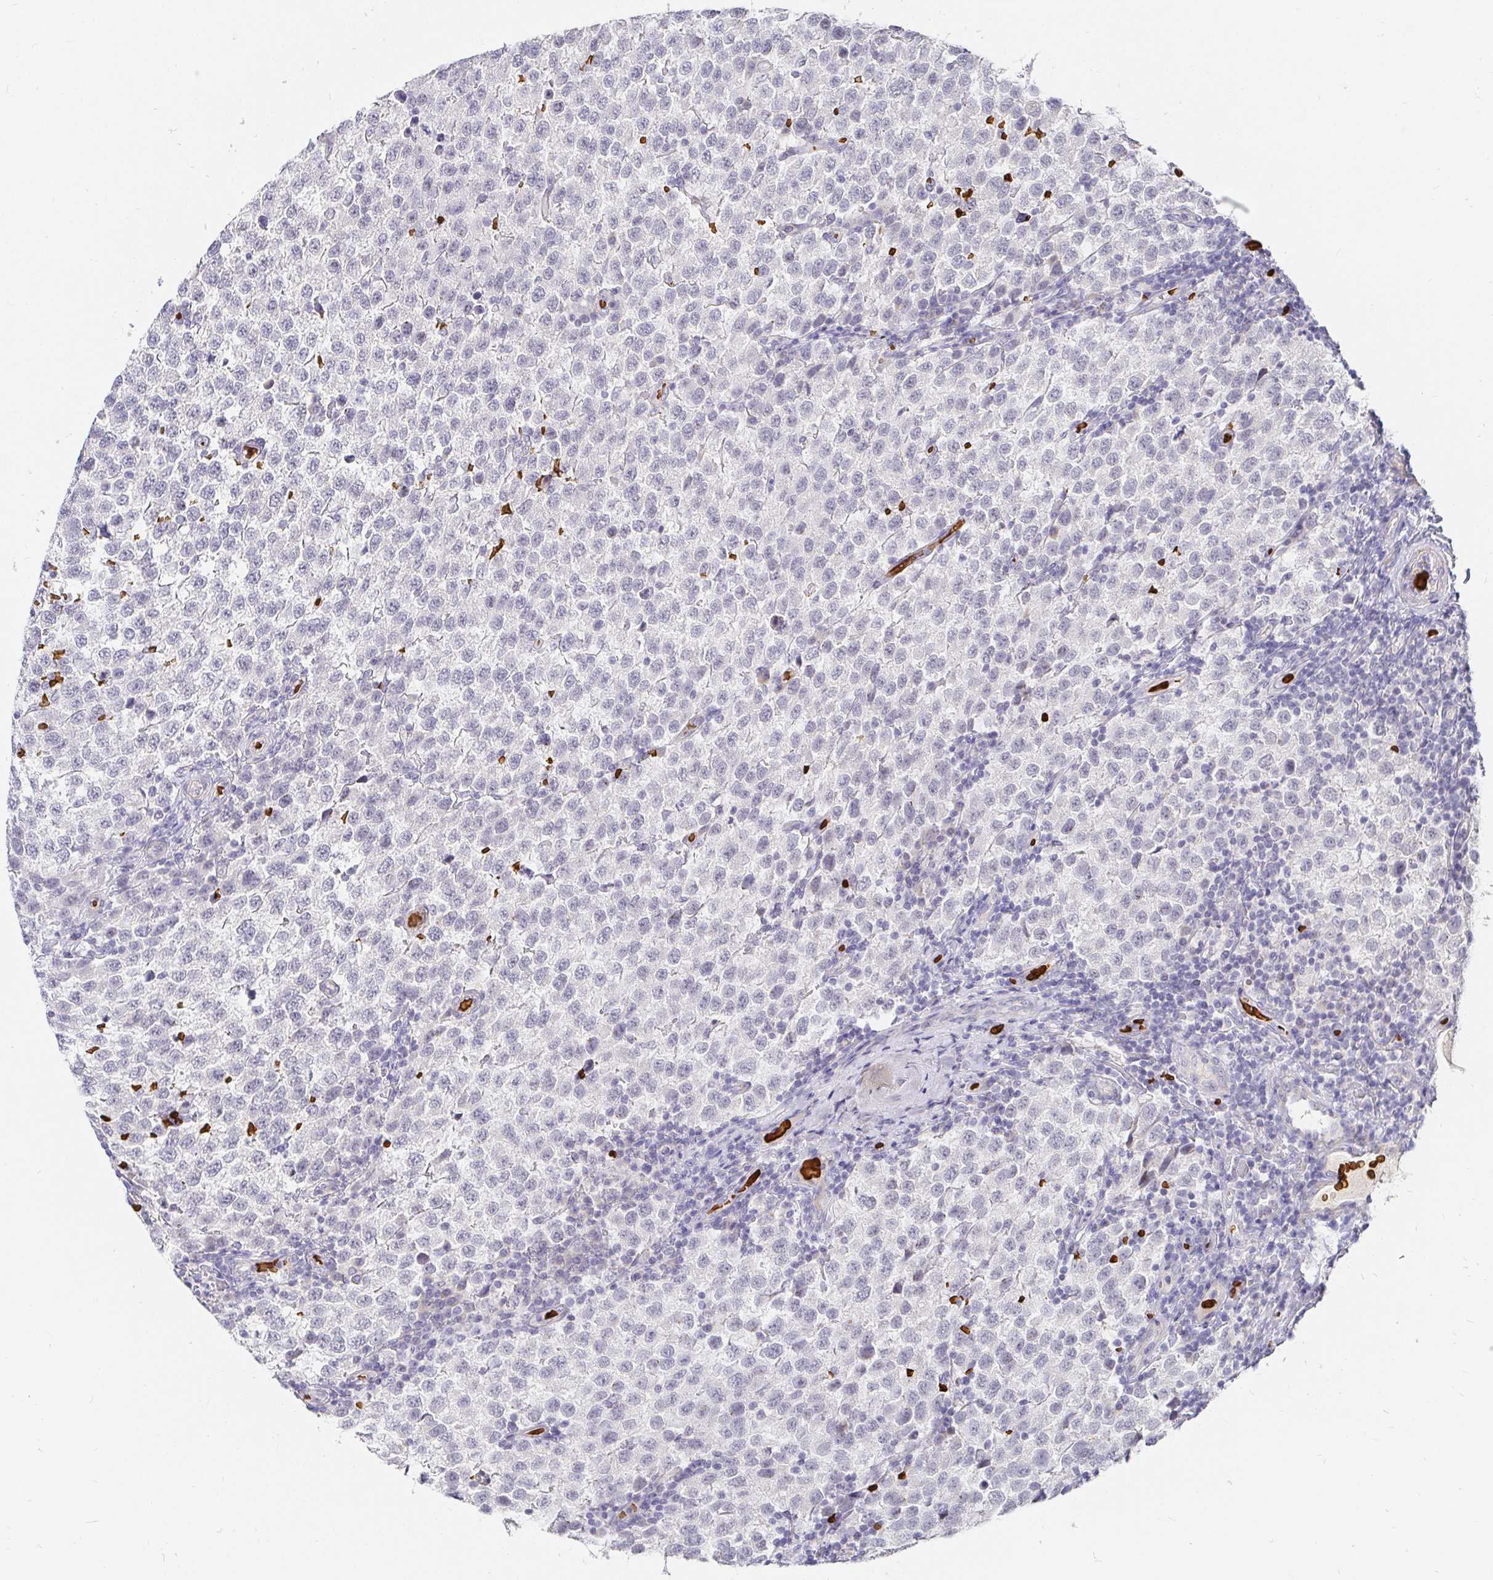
{"staining": {"intensity": "negative", "quantity": "none", "location": "none"}, "tissue": "testis cancer", "cell_type": "Tumor cells", "image_type": "cancer", "snomed": [{"axis": "morphology", "description": "Seminoma, NOS"}, {"axis": "topography", "description": "Testis"}], "caption": "This is an immunohistochemistry image of human testis seminoma. There is no positivity in tumor cells.", "gene": "FGF21", "patient": {"sex": "male", "age": 34}}